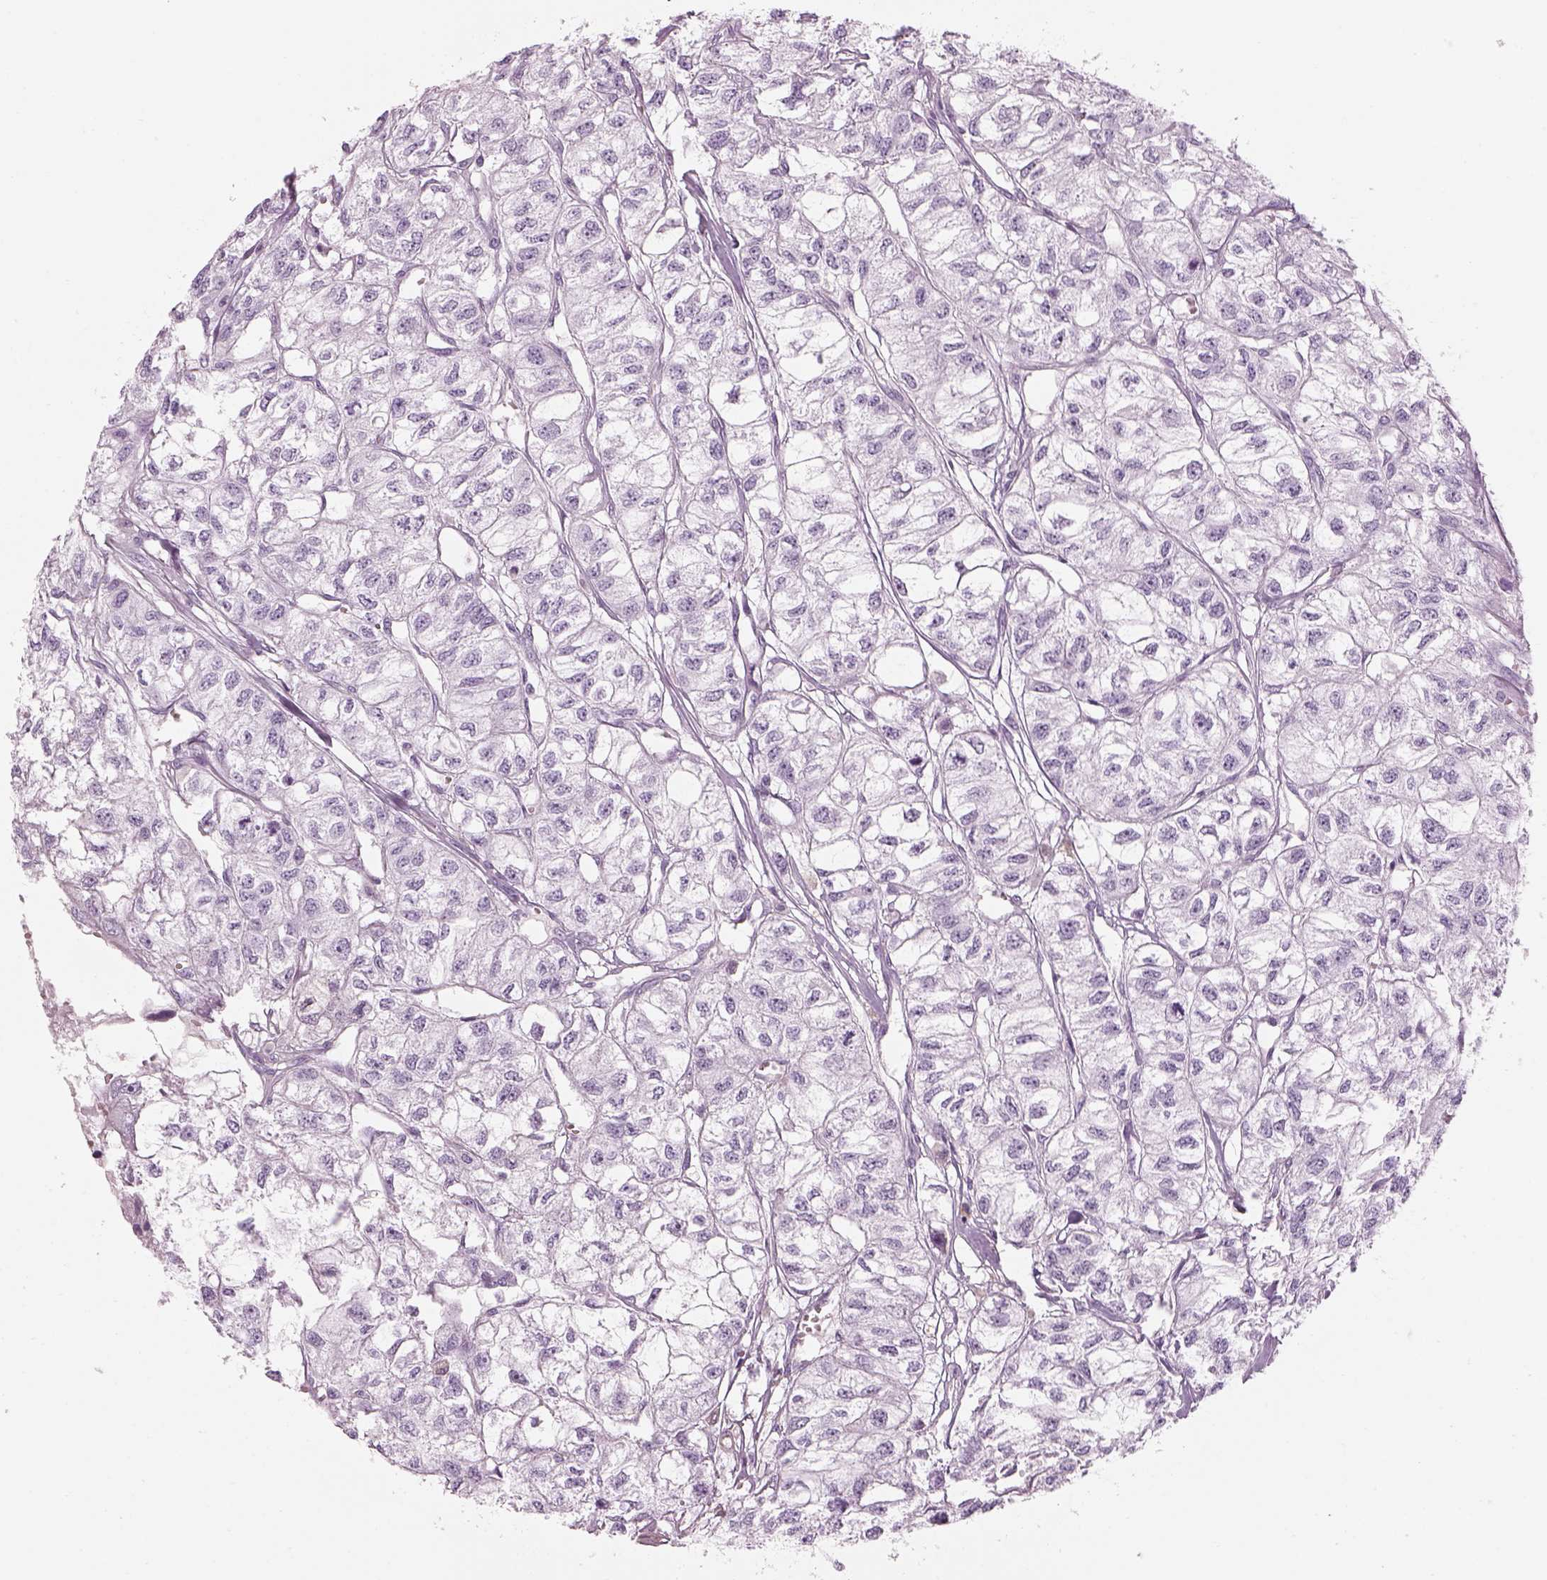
{"staining": {"intensity": "negative", "quantity": "none", "location": "none"}, "tissue": "renal cancer", "cell_type": "Tumor cells", "image_type": "cancer", "snomed": [{"axis": "morphology", "description": "Adenocarcinoma, NOS"}, {"axis": "topography", "description": "Kidney"}], "caption": "Immunohistochemistry of human renal cancer (adenocarcinoma) exhibits no staining in tumor cells. (DAB (3,3'-diaminobenzidine) IHC visualized using brightfield microscopy, high magnification).", "gene": "SAG", "patient": {"sex": "male", "age": 56}}